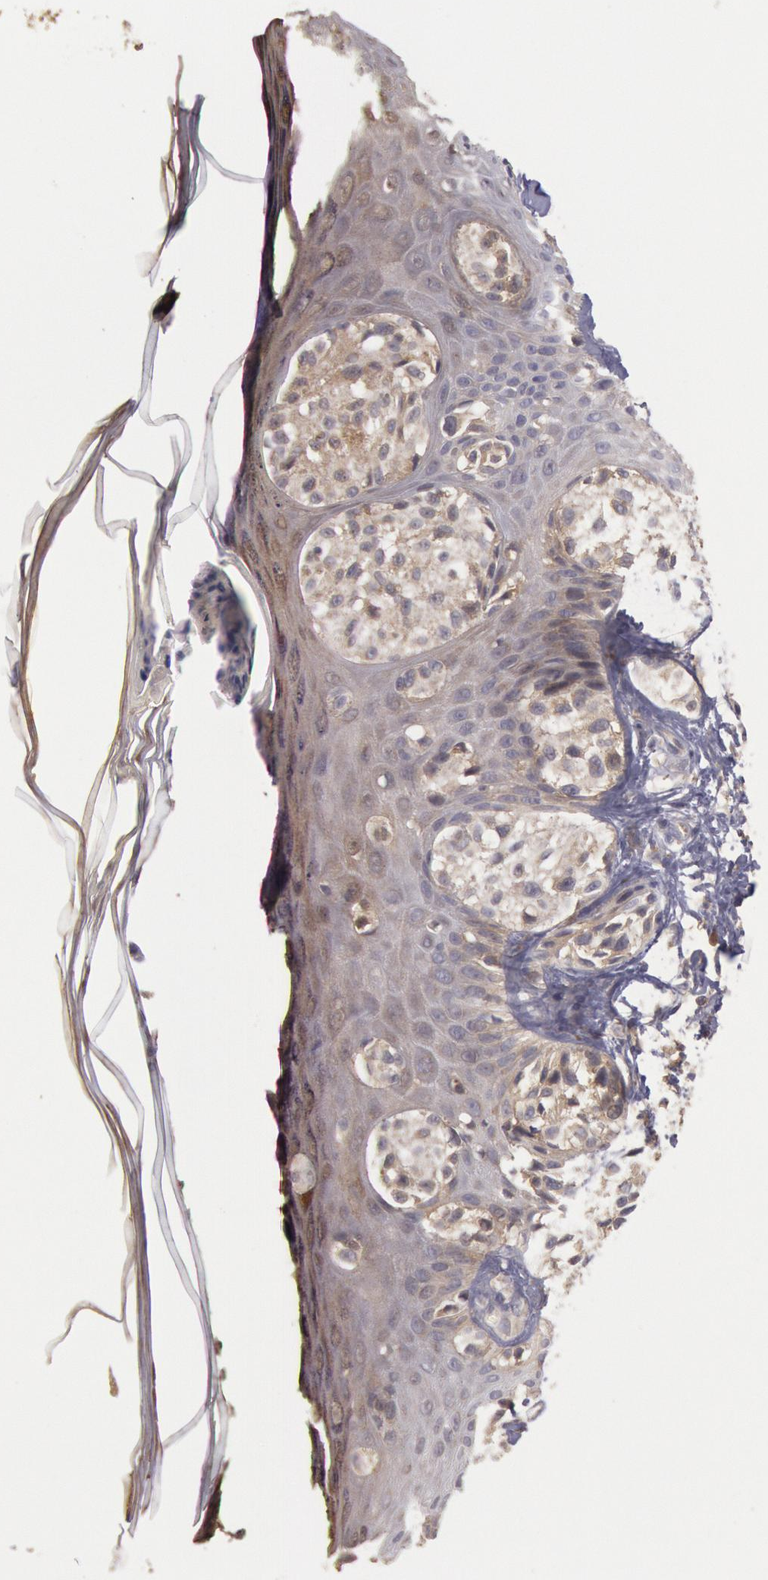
{"staining": {"intensity": "negative", "quantity": "none", "location": "none"}, "tissue": "melanoma", "cell_type": "Tumor cells", "image_type": "cancer", "snomed": [{"axis": "morphology", "description": "Malignant melanoma, NOS"}, {"axis": "topography", "description": "Skin"}], "caption": "IHC photomicrograph of human malignant melanoma stained for a protein (brown), which displays no positivity in tumor cells. The staining is performed using DAB brown chromogen with nuclei counter-stained in using hematoxylin.", "gene": "PIK3R1", "patient": {"sex": "male", "age": 57}}